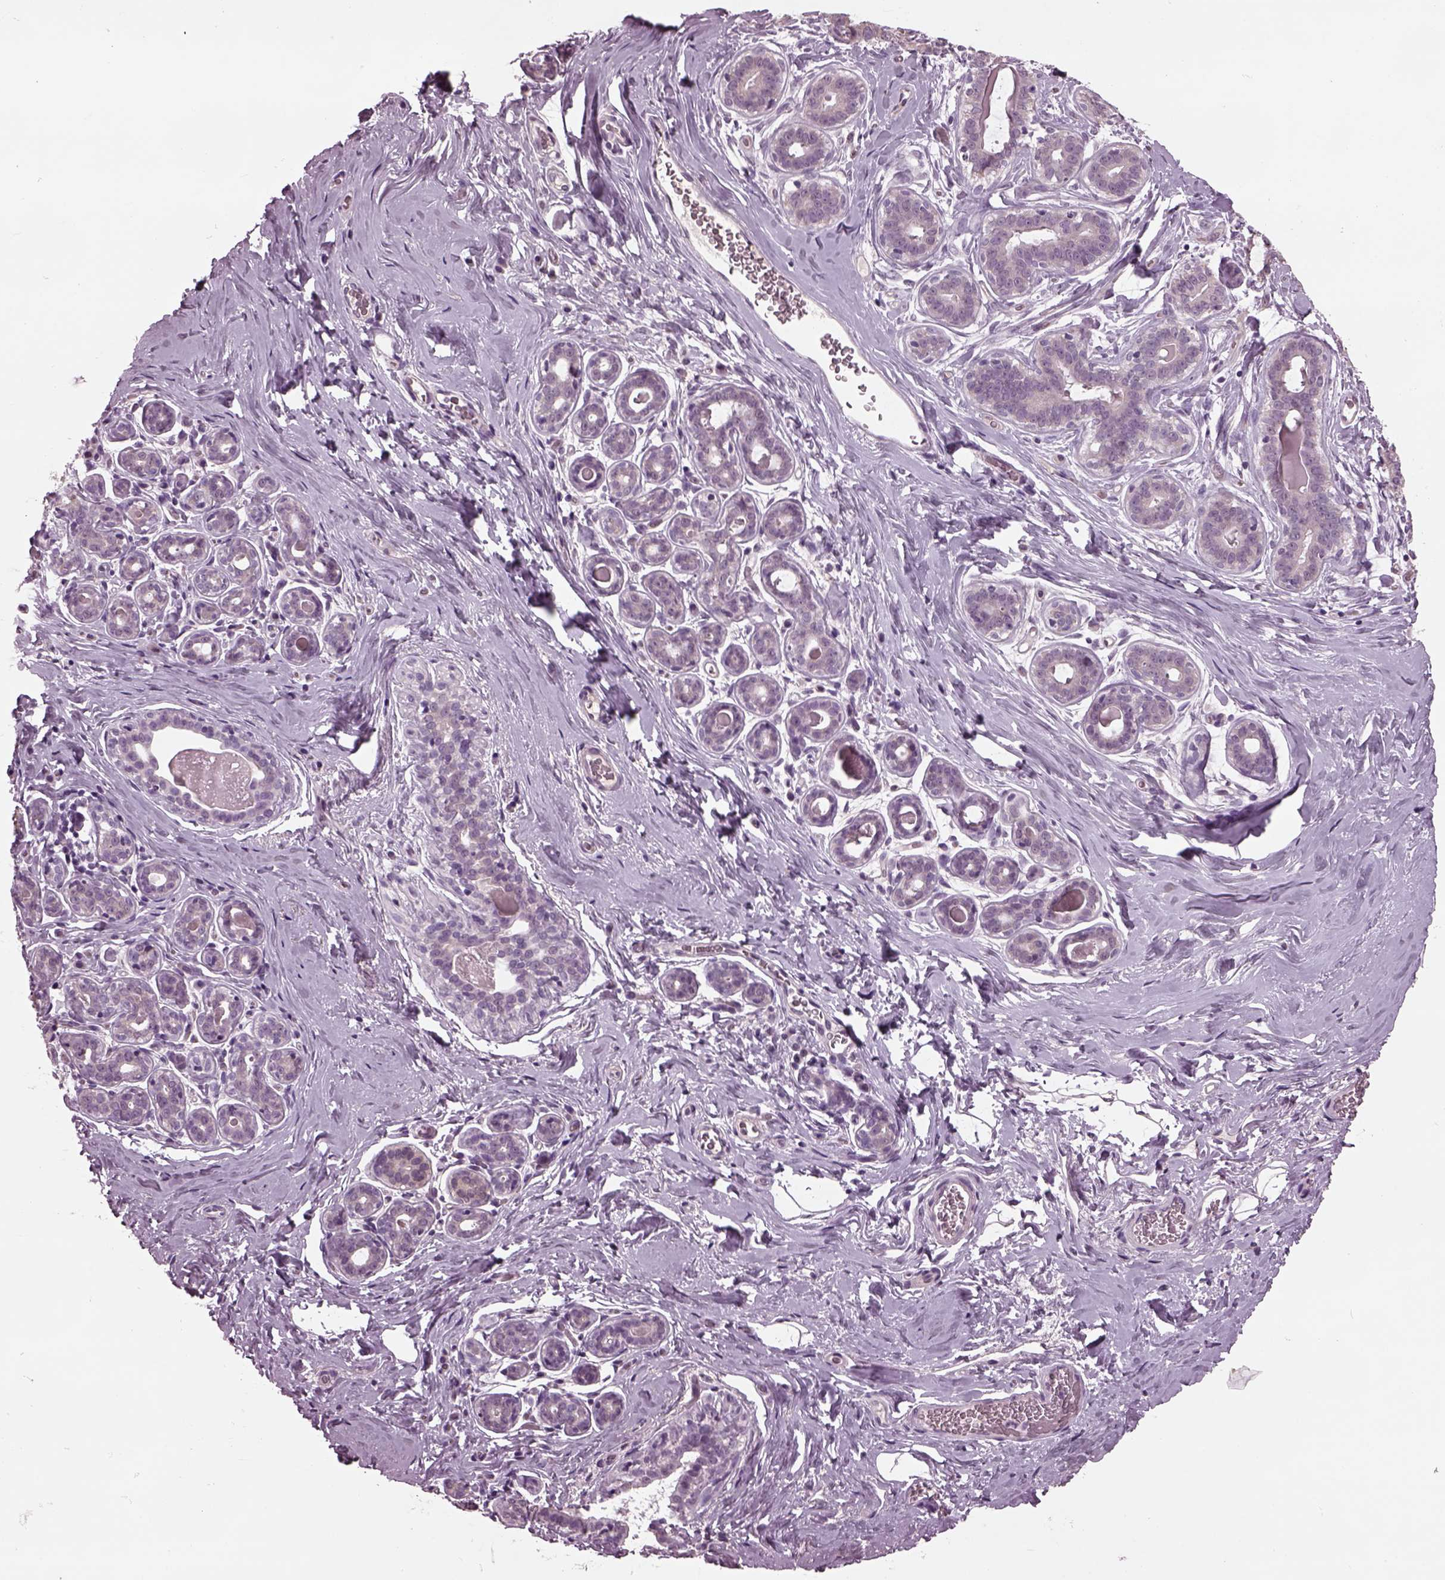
{"staining": {"intensity": "negative", "quantity": "none", "location": "none"}, "tissue": "breast", "cell_type": "Adipocytes", "image_type": "normal", "snomed": [{"axis": "morphology", "description": "Normal tissue, NOS"}, {"axis": "topography", "description": "Skin"}, {"axis": "topography", "description": "Breast"}], "caption": "Immunohistochemistry (IHC) histopathology image of normal breast: human breast stained with DAB displays no significant protein positivity in adipocytes.", "gene": "CLCN4", "patient": {"sex": "female", "age": 43}}